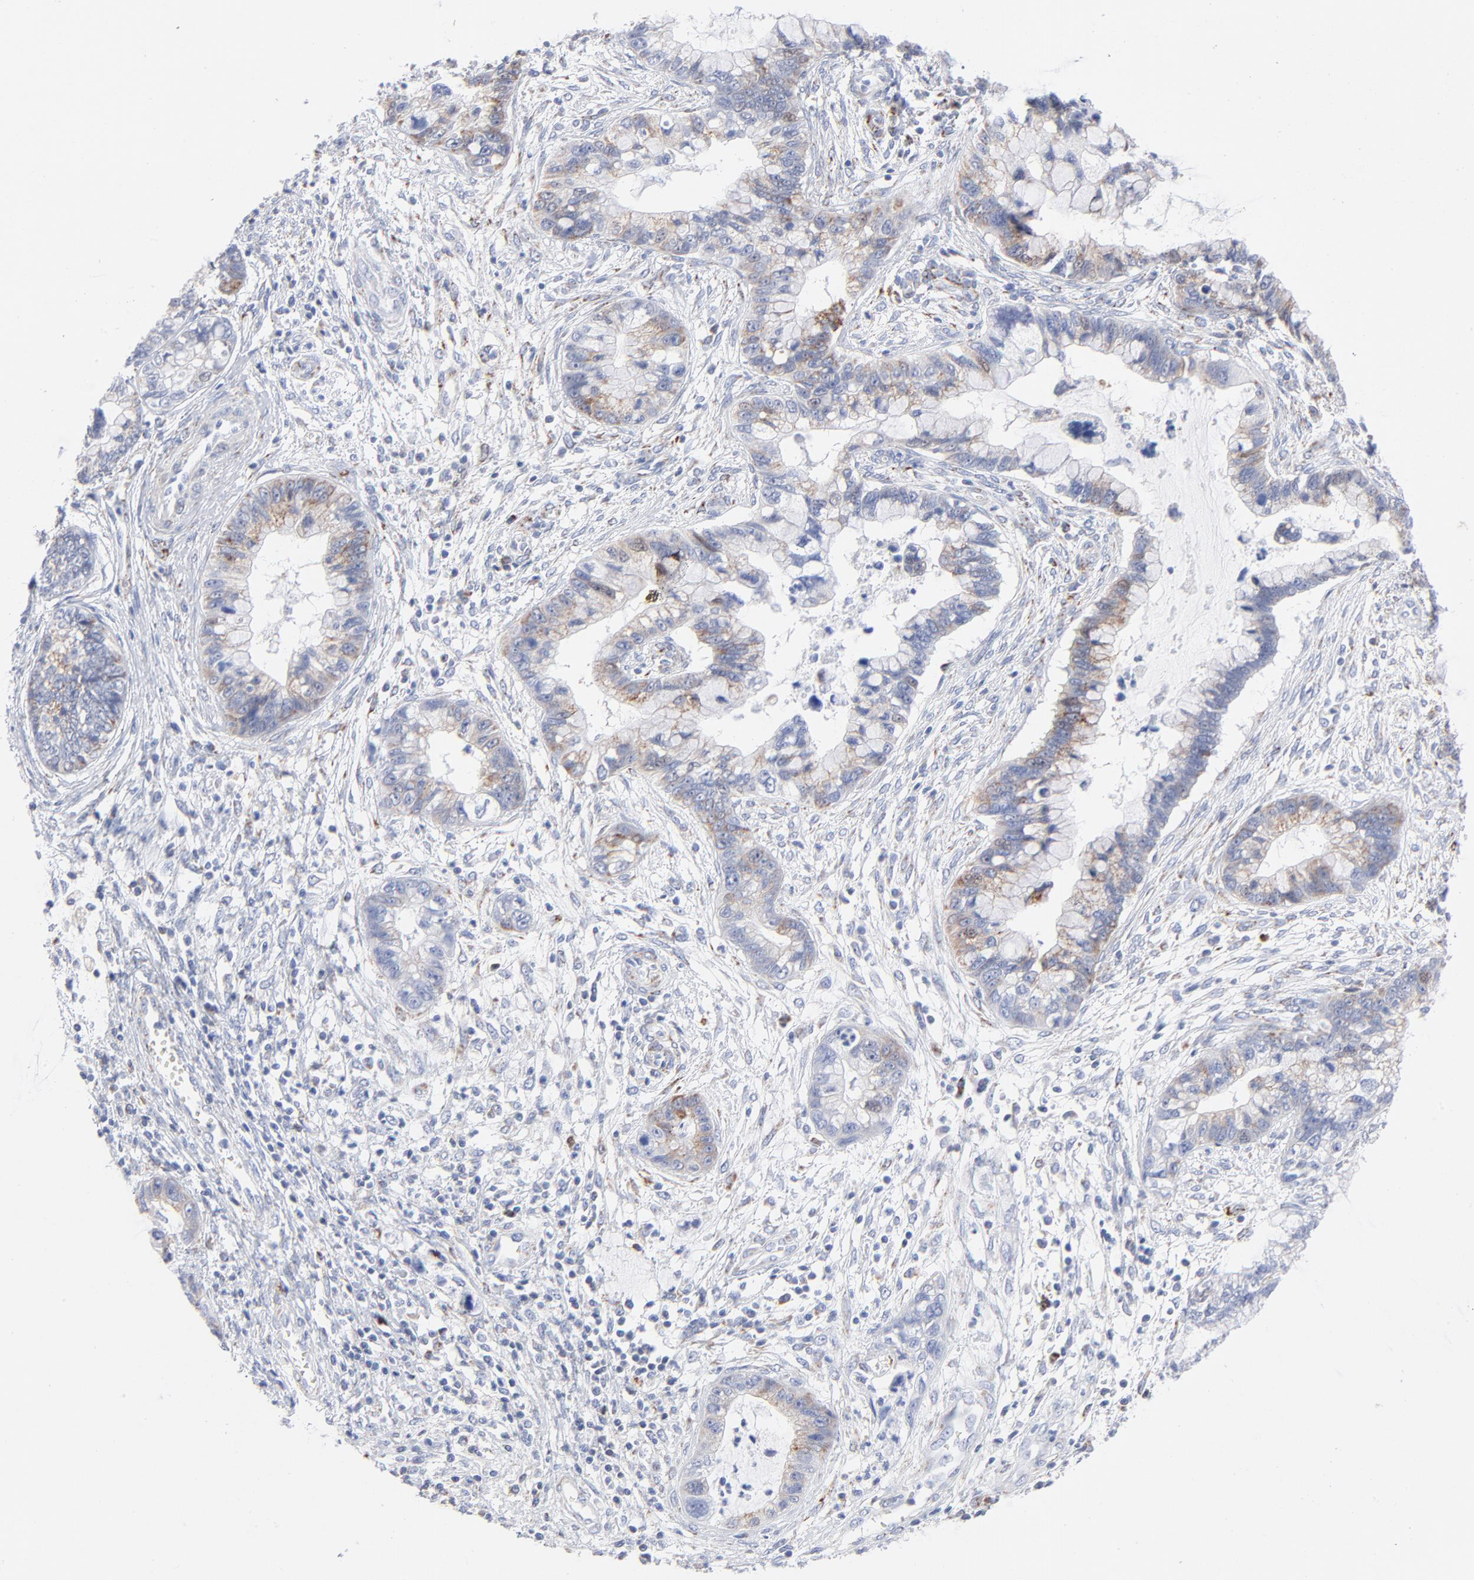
{"staining": {"intensity": "weak", "quantity": "<25%", "location": "cytoplasmic/membranous"}, "tissue": "cervical cancer", "cell_type": "Tumor cells", "image_type": "cancer", "snomed": [{"axis": "morphology", "description": "Adenocarcinoma, NOS"}, {"axis": "topography", "description": "Cervix"}], "caption": "This is an immunohistochemistry histopathology image of human cervical adenocarcinoma. There is no staining in tumor cells.", "gene": "CHCHD10", "patient": {"sex": "female", "age": 44}}